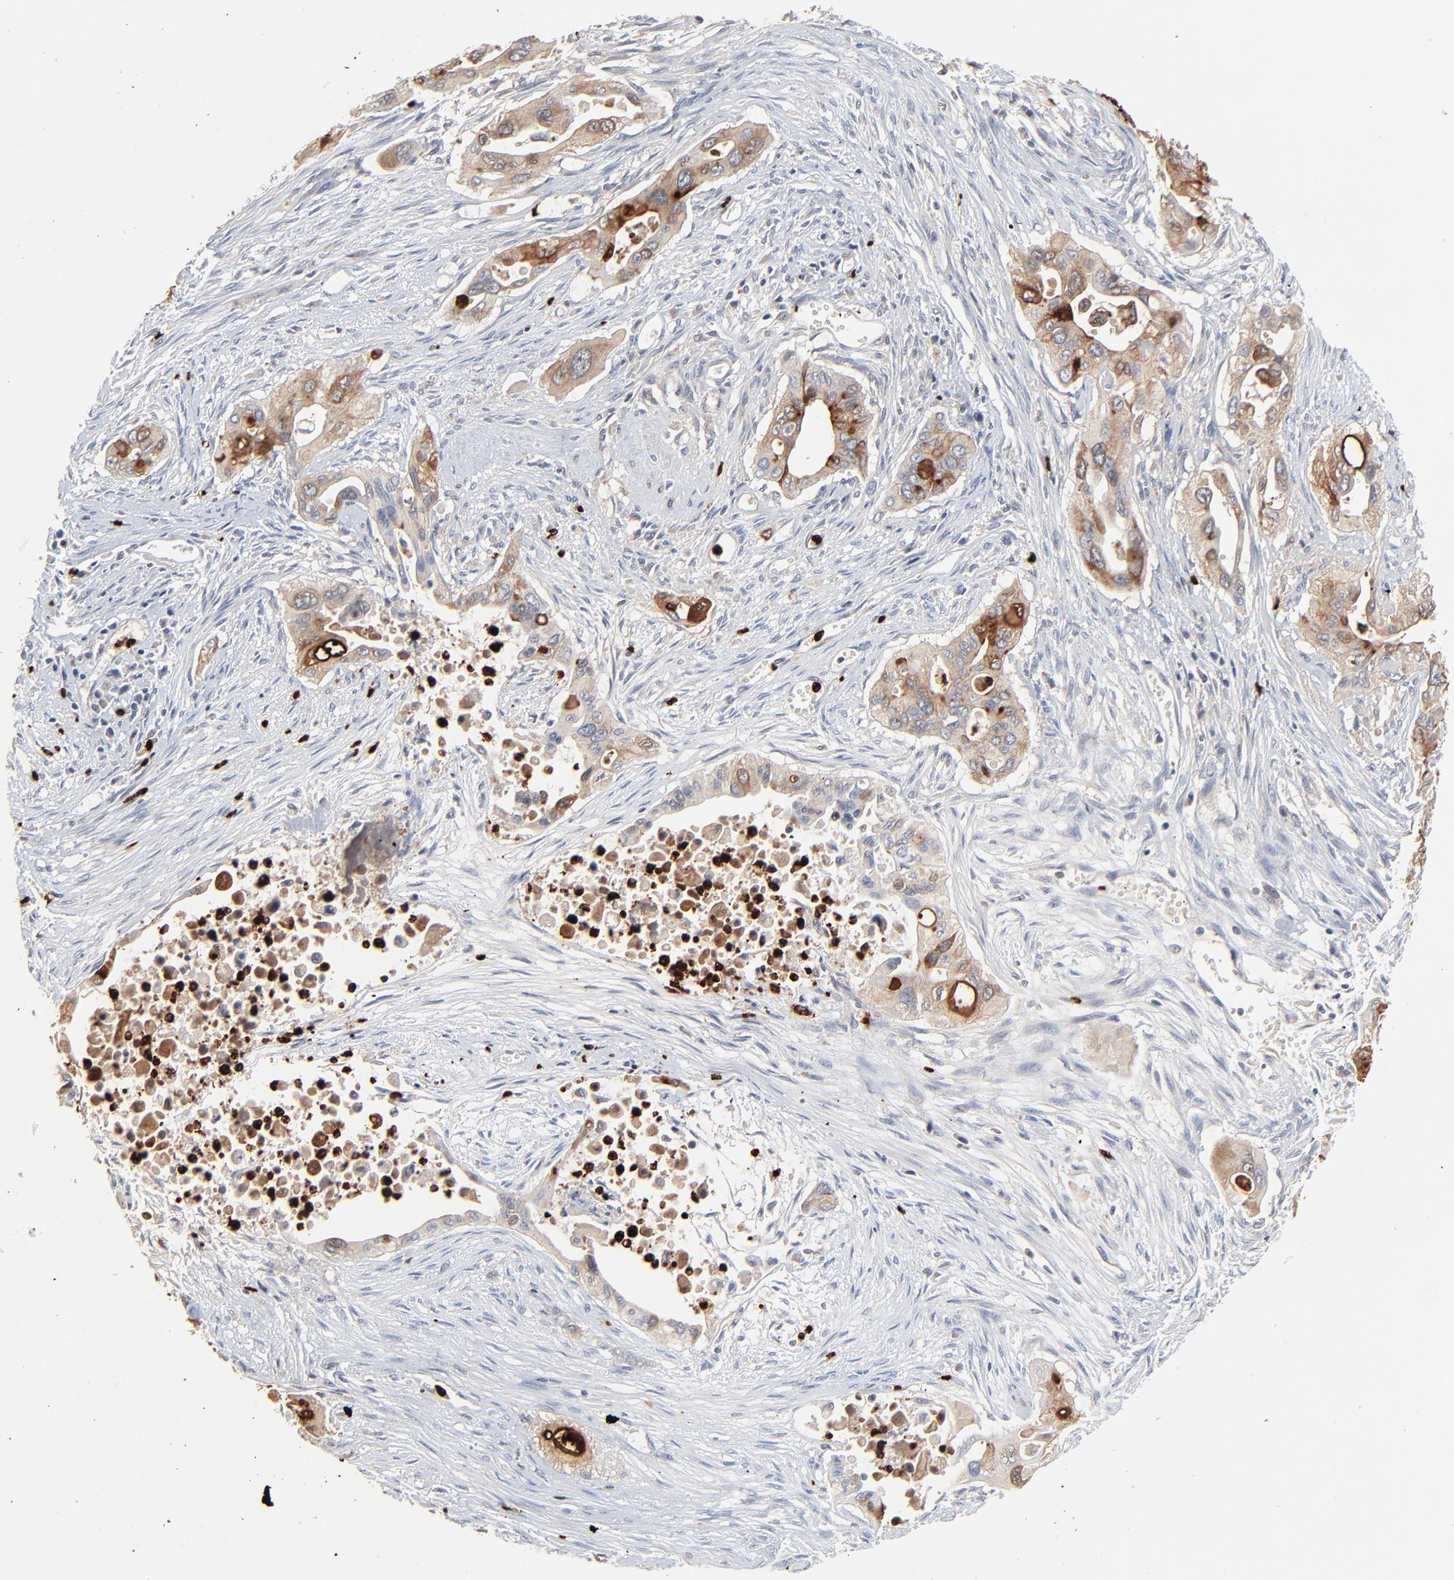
{"staining": {"intensity": "moderate", "quantity": "25%-75%", "location": "cytoplasmic/membranous"}, "tissue": "pancreatic cancer", "cell_type": "Tumor cells", "image_type": "cancer", "snomed": [{"axis": "morphology", "description": "Adenocarcinoma, NOS"}, {"axis": "topography", "description": "Pancreas"}], "caption": "IHC of human pancreatic adenocarcinoma reveals medium levels of moderate cytoplasmic/membranous staining in approximately 25%-75% of tumor cells. The protein of interest is shown in brown color, while the nuclei are stained blue.", "gene": "LCN2", "patient": {"sex": "male", "age": 77}}